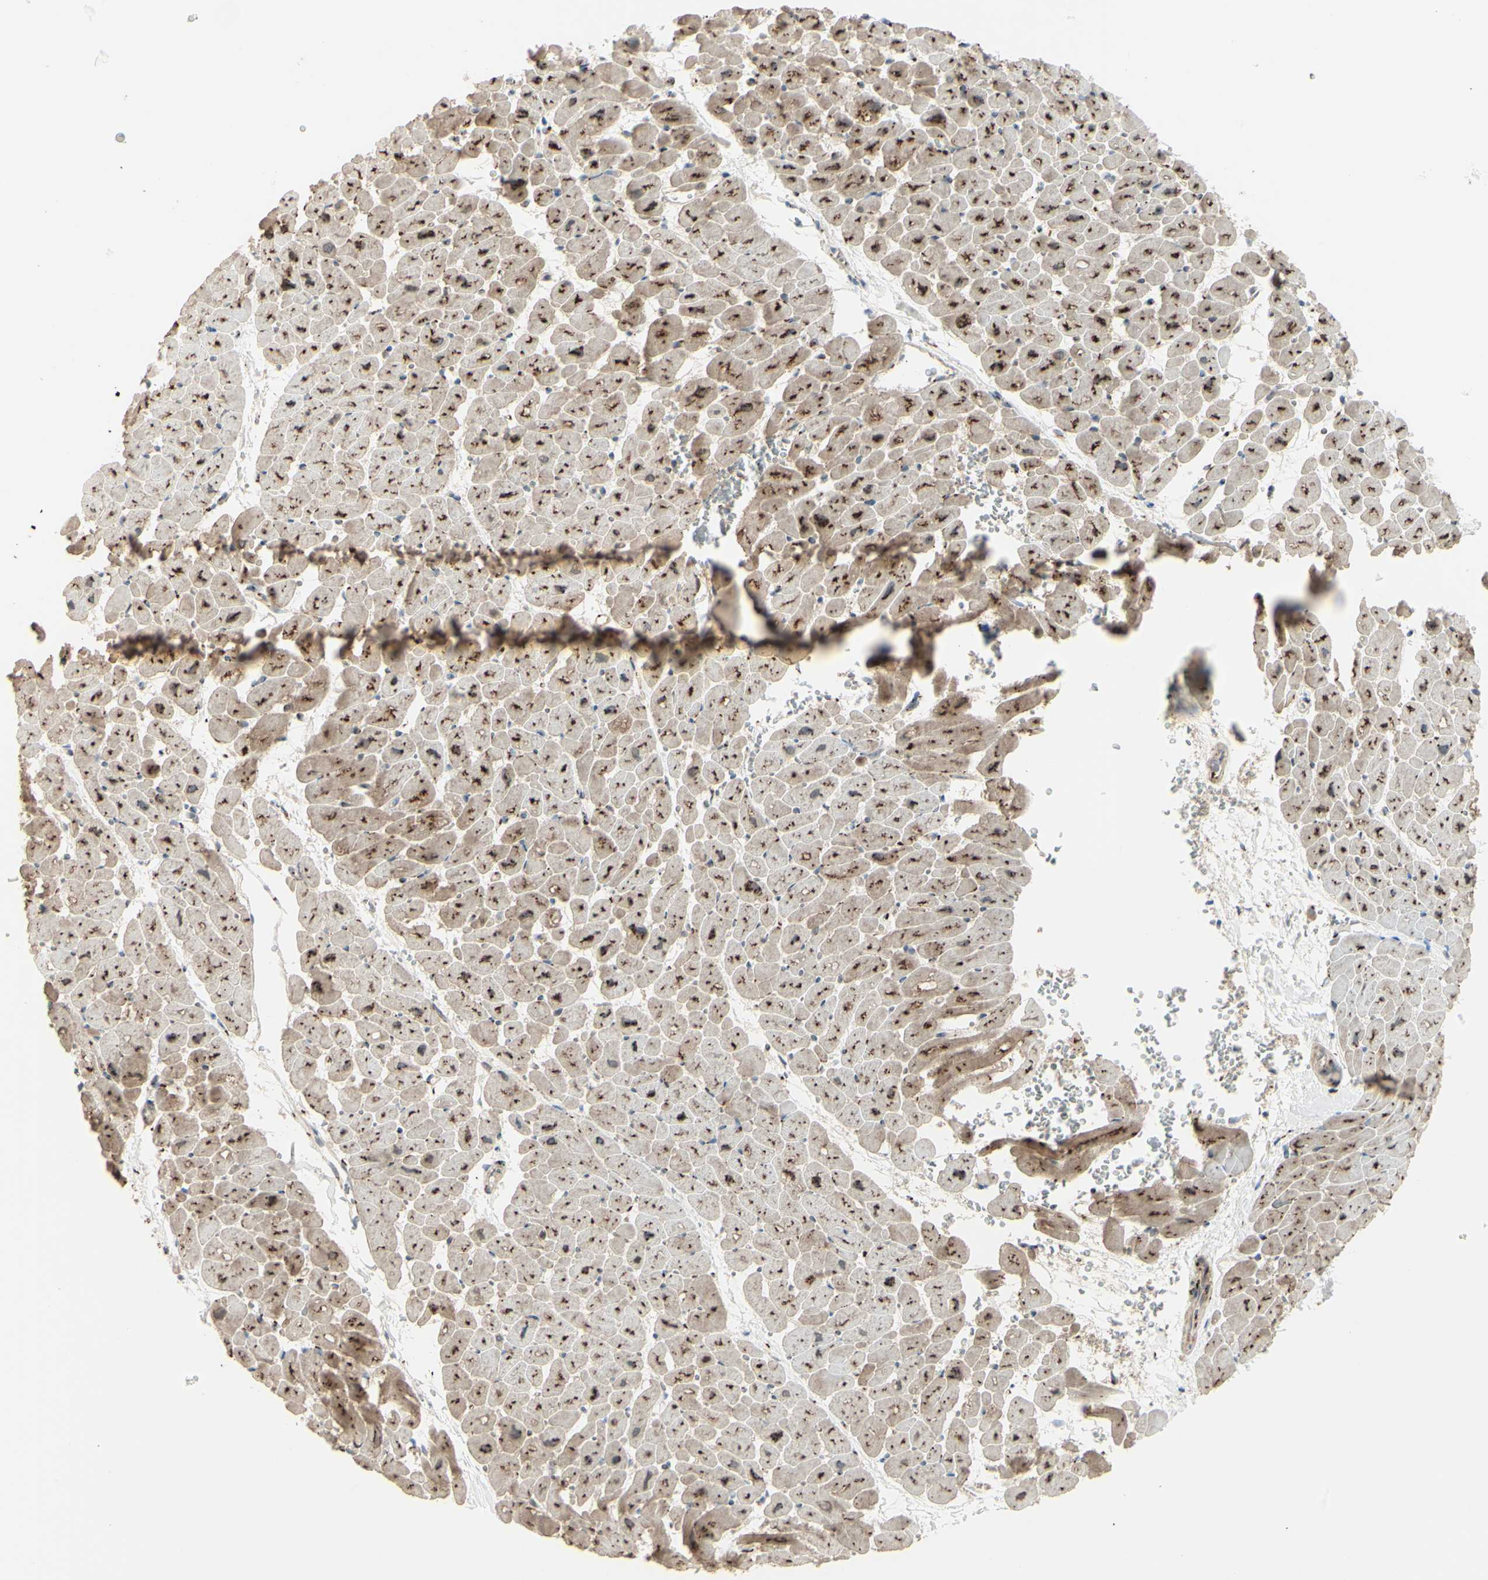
{"staining": {"intensity": "moderate", "quantity": ">75%", "location": "cytoplasmic/membranous"}, "tissue": "heart muscle", "cell_type": "Cardiomyocytes", "image_type": "normal", "snomed": [{"axis": "morphology", "description": "Normal tissue, NOS"}, {"axis": "topography", "description": "Heart"}], "caption": "Unremarkable heart muscle was stained to show a protein in brown. There is medium levels of moderate cytoplasmic/membranous expression in approximately >75% of cardiomyocytes. (DAB IHC with brightfield microscopy, high magnification).", "gene": "BPNT2", "patient": {"sex": "male", "age": 45}}